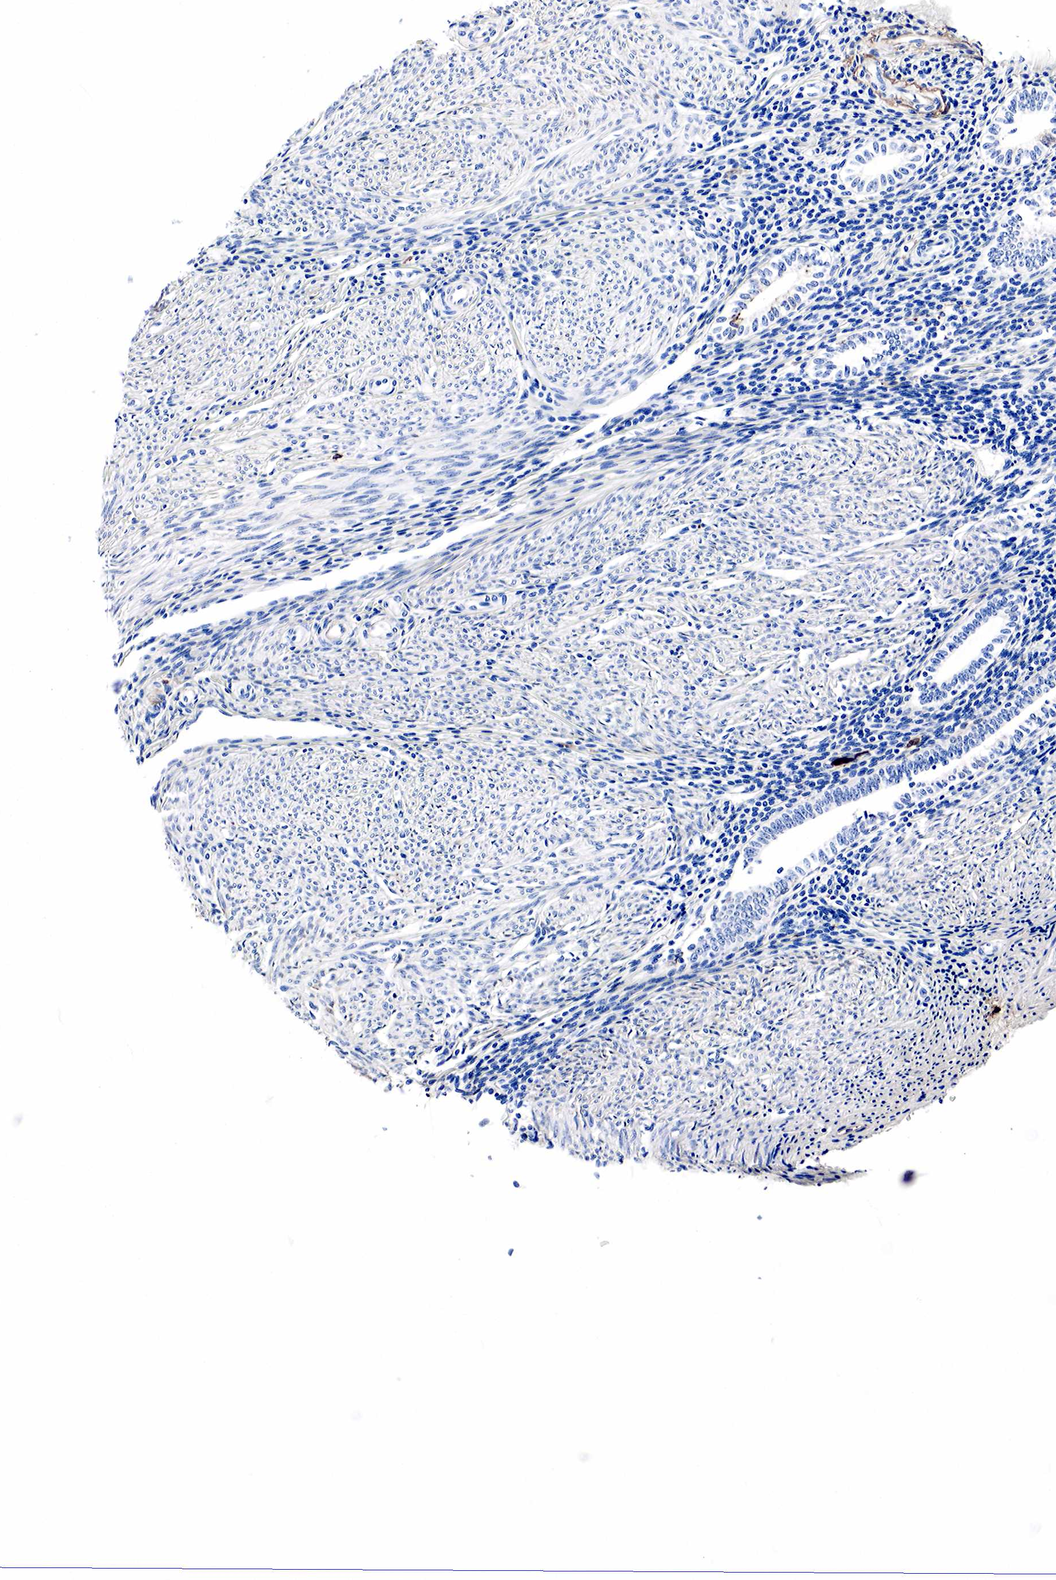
{"staining": {"intensity": "negative", "quantity": "none", "location": "none"}, "tissue": "endometrium", "cell_type": "Cells in endometrial stroma", "image_type": "normal", "snomed": [{"axis": "morphology", "description": "Normal tissue, NOS"}, {"axis": "topography", "description": "Endometrium"}], "caption": "Immunohistochemistry image of benign endometrium stained for a protein (brown), which exhibits no expression in cells in endometrial stroma. Nuclei are stained in blue.", "gene": "LYZ", "patient": {"sex": "female", "age": 52}}